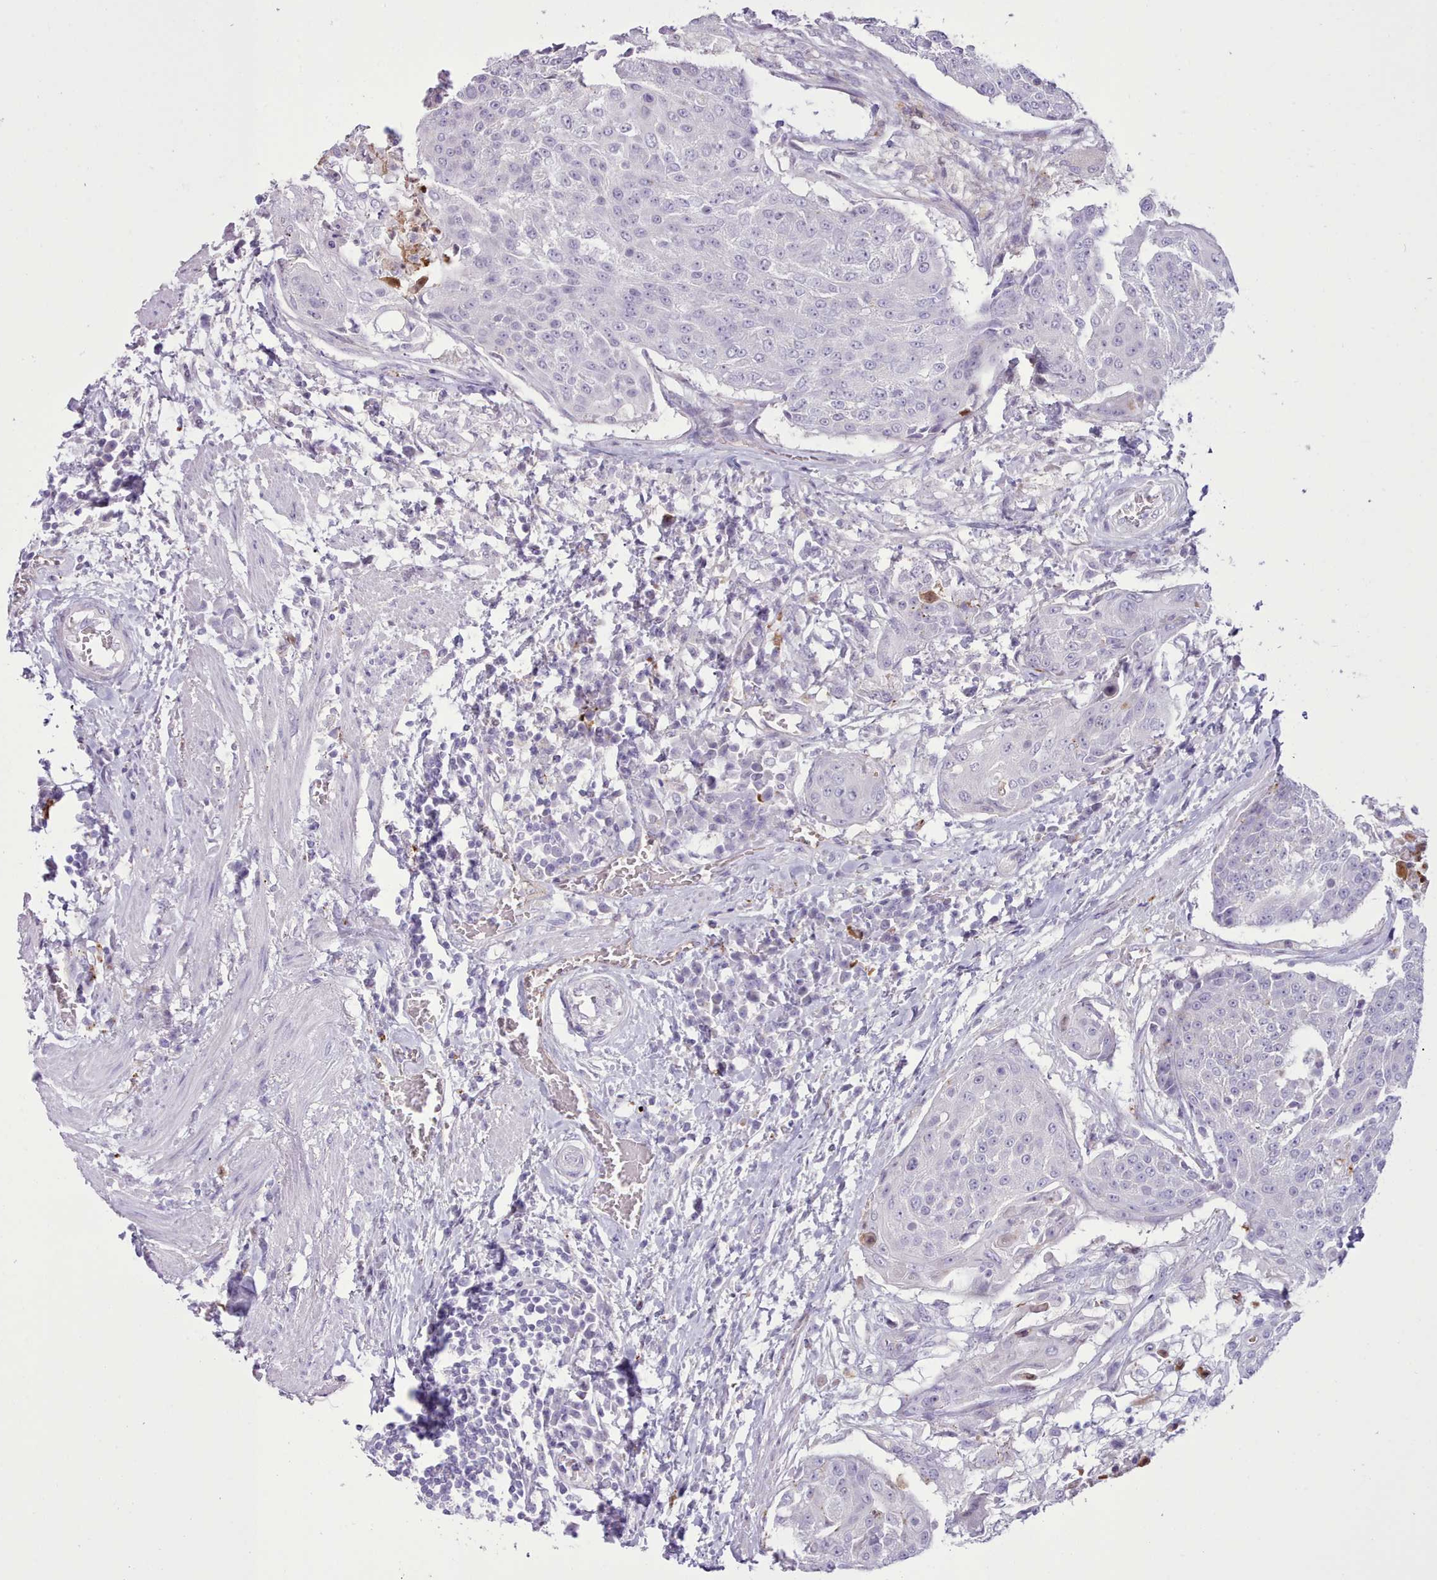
{"staining": {"intensity": "negative", "quantity": "none", "location": "none"}, "tissue": "urothelial cancer", "cell_type": "Tumor cells", "image_type": "cancer", "snomed": [{"axis": "morphology", "description": "Urothelial carcinoma, High grade"}, {"axis": "topography", "description": "Urinary bladder"}], "caption": "The IHC image has no significant expression in tumor cells of urothelial carcinoma (high-grade) tissue.", "gene": "SRD5A1", "patient": {"sex": "female", "age": 63}}